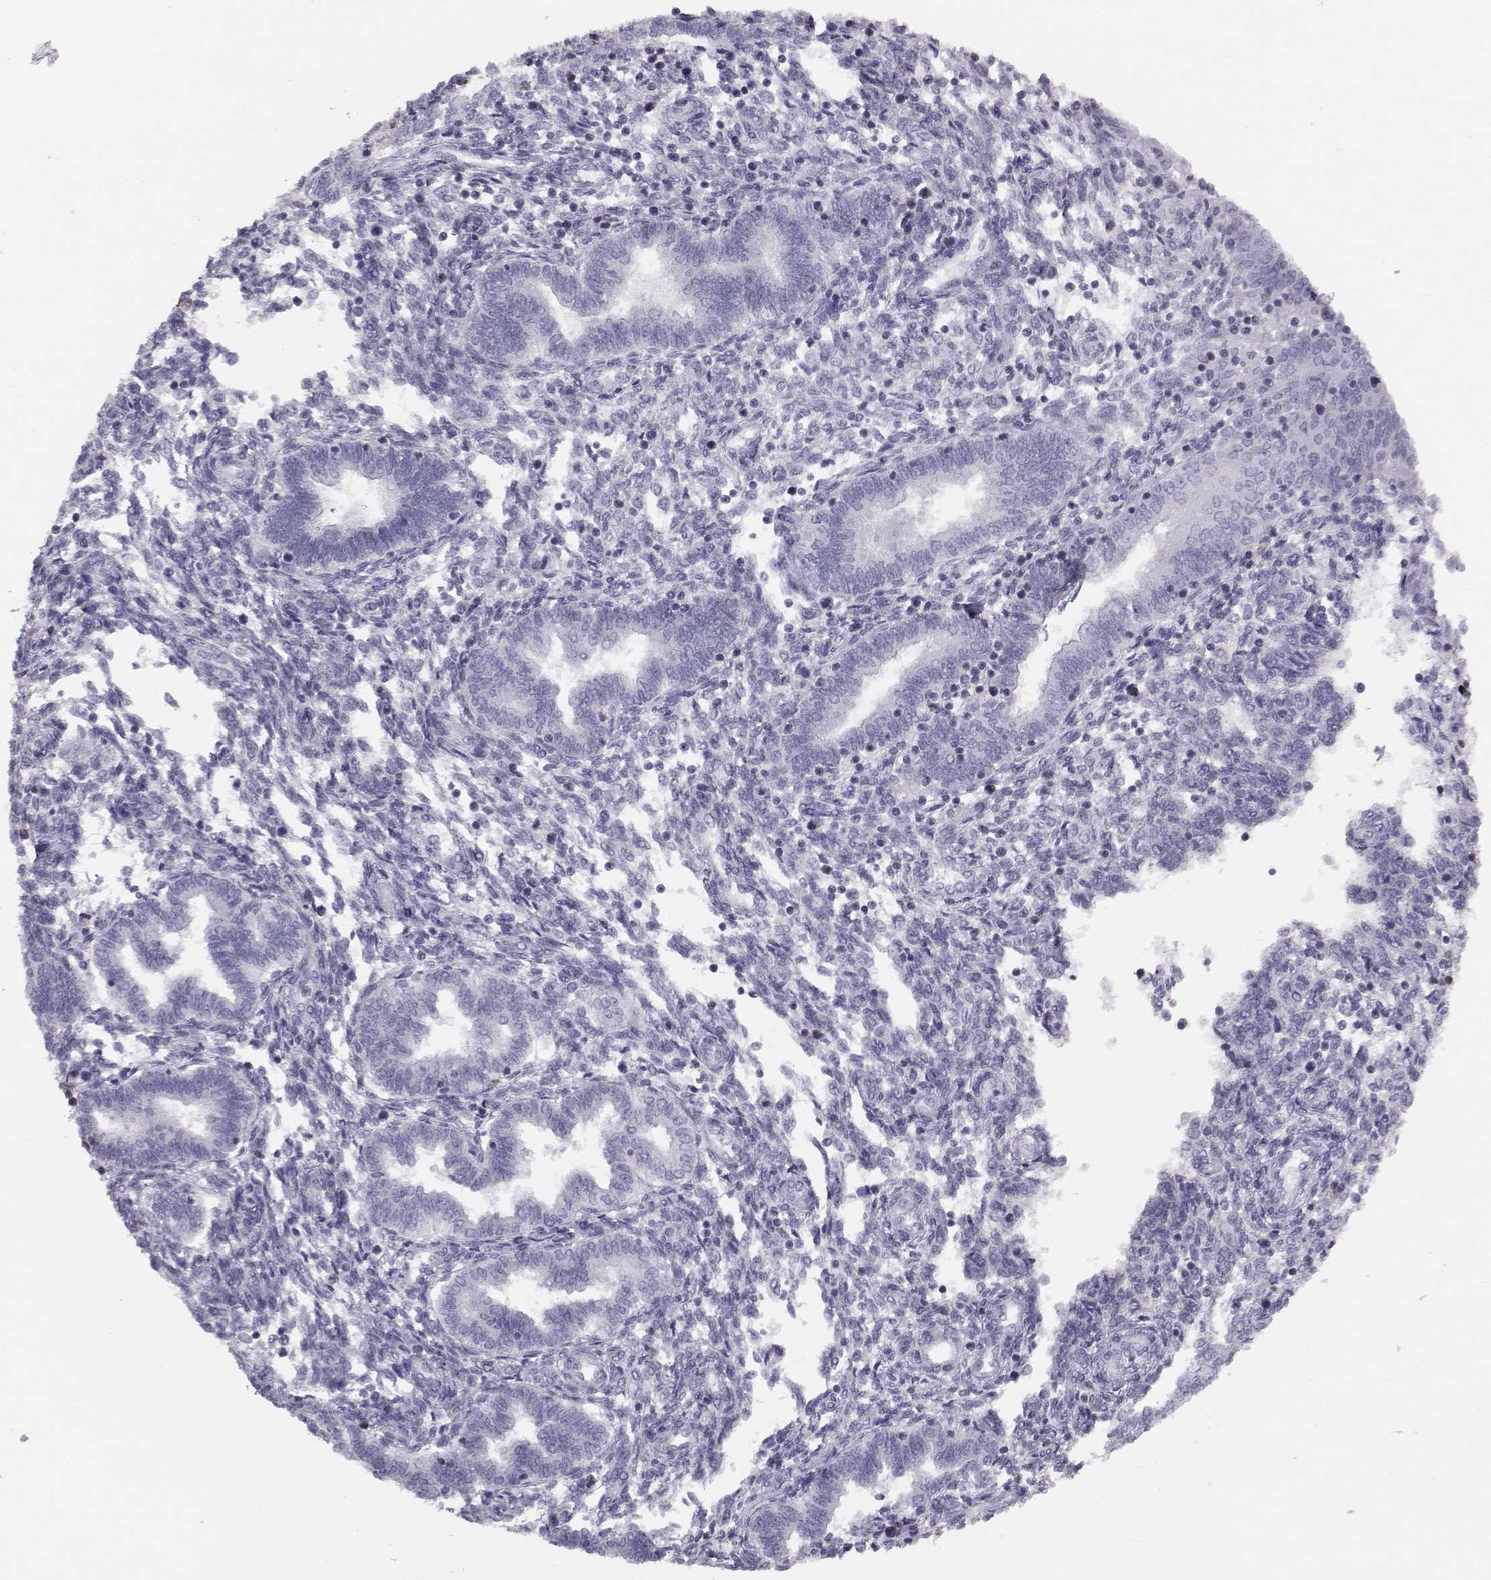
{"staining": {"intensity": "negative", "quantity": "none", "location": "none"}, "tissue": "endometrium", "cell_type": "Cells in endometrial stroma", "image_type": "normal", "snomed": [{"axis": "morphology", "description": "Normal tissue, NOS"}, {"axis": "topography", "description": "Endometrium"}], "caption": "The IHC photomicrograph has no significant staining in cells in endometrial stroma of endometrium.", "gene": "GARIN3", "patient": {"sex": "female", "age": 42}}